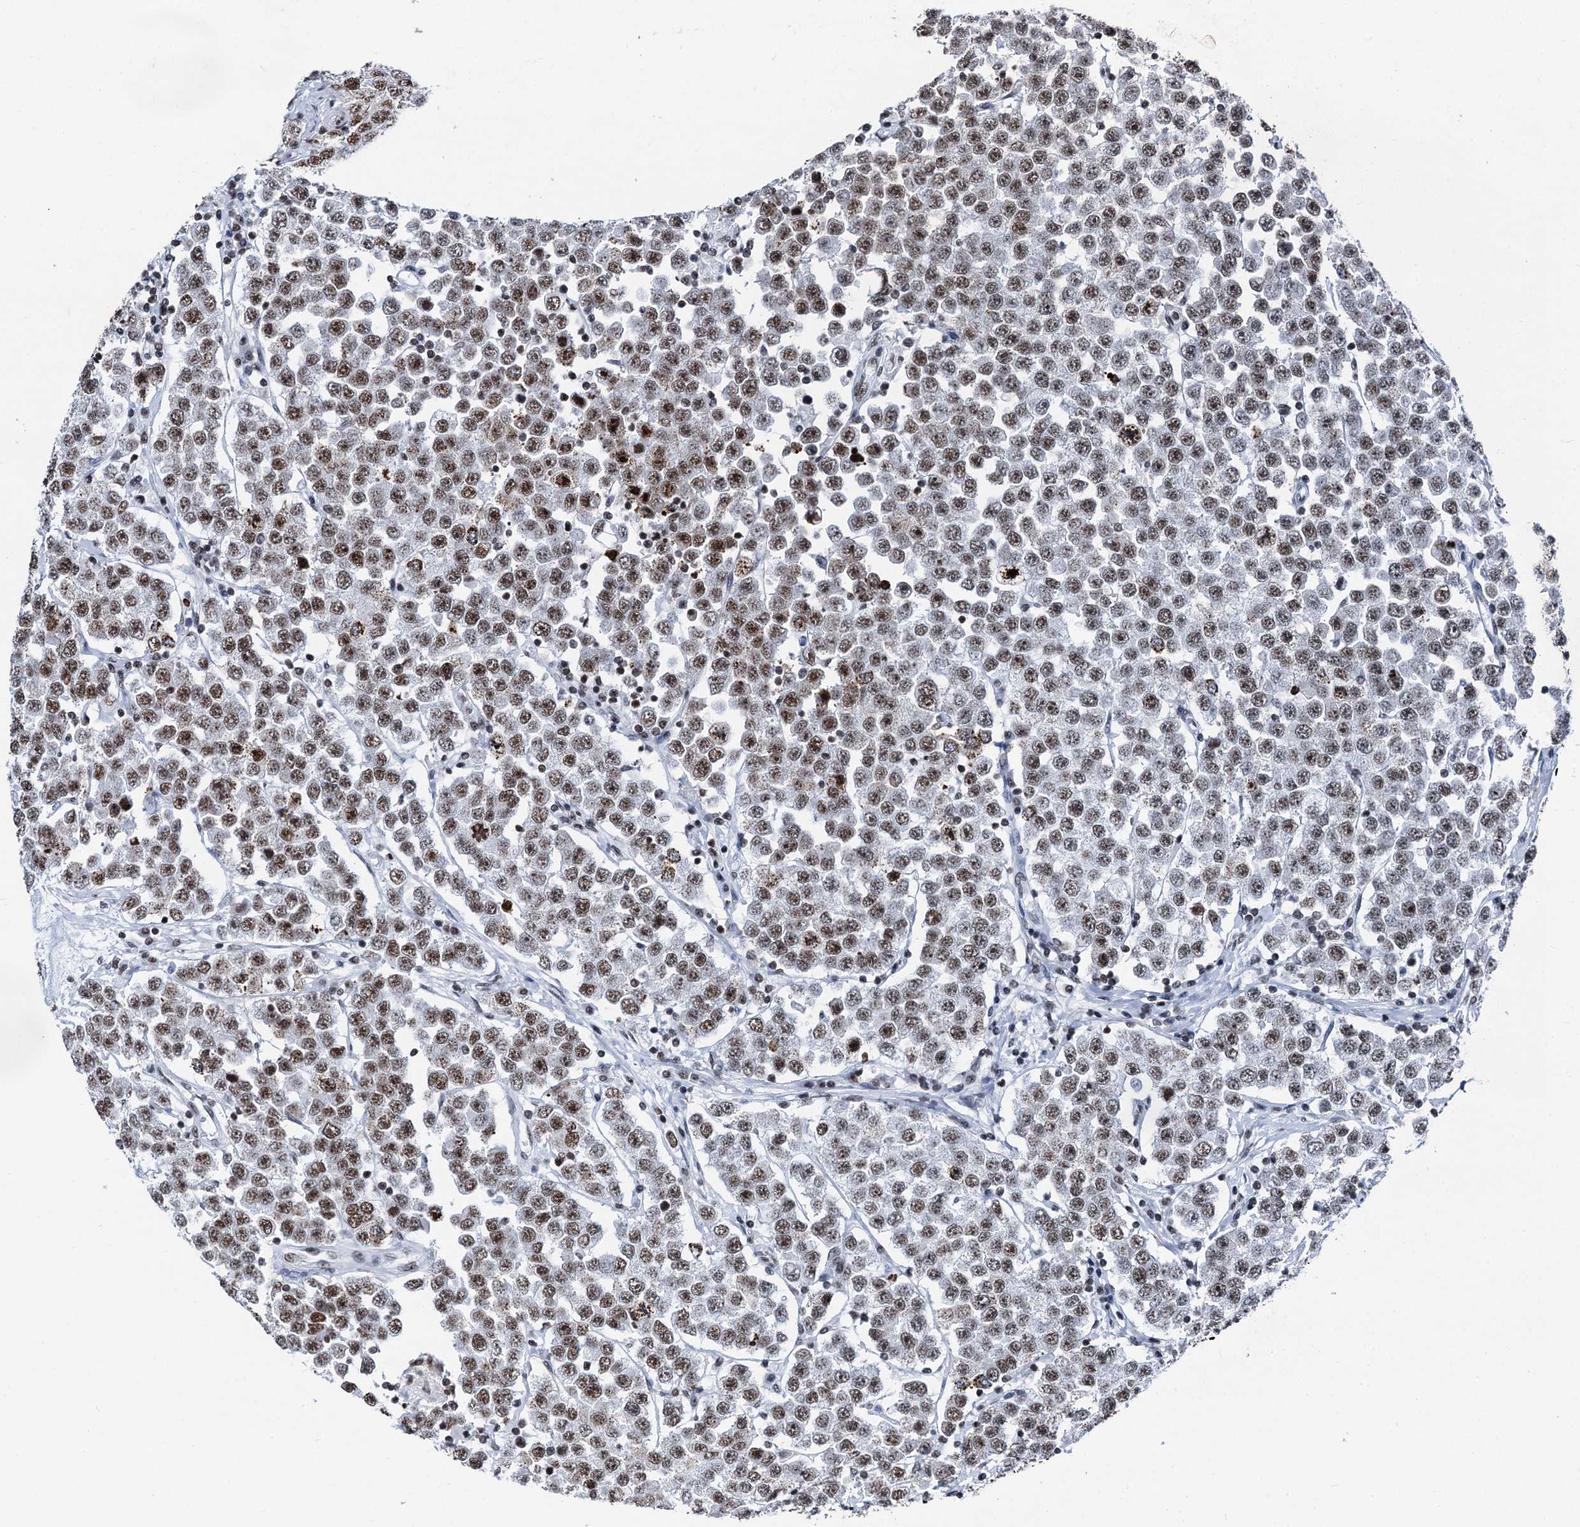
{"staining": {"intensity": "moderate", "quantity": ">75%", "location": "nuclear"}, "tissue": "testis cancer", "cell_type": "Tumor cells", "image_type": "cancer", "snomed": [{"axis": "morphology", "description": "Seminoma, NOS"}, {"axis": "topography", "description": "Testis"}], "caption": "Protein analysis of testis seminoma tissue reveals moderate nuclear positivity in about >75% of tumor cells.", "gene": "DDX23", "patient": {"sex": "male", "age": 28}}